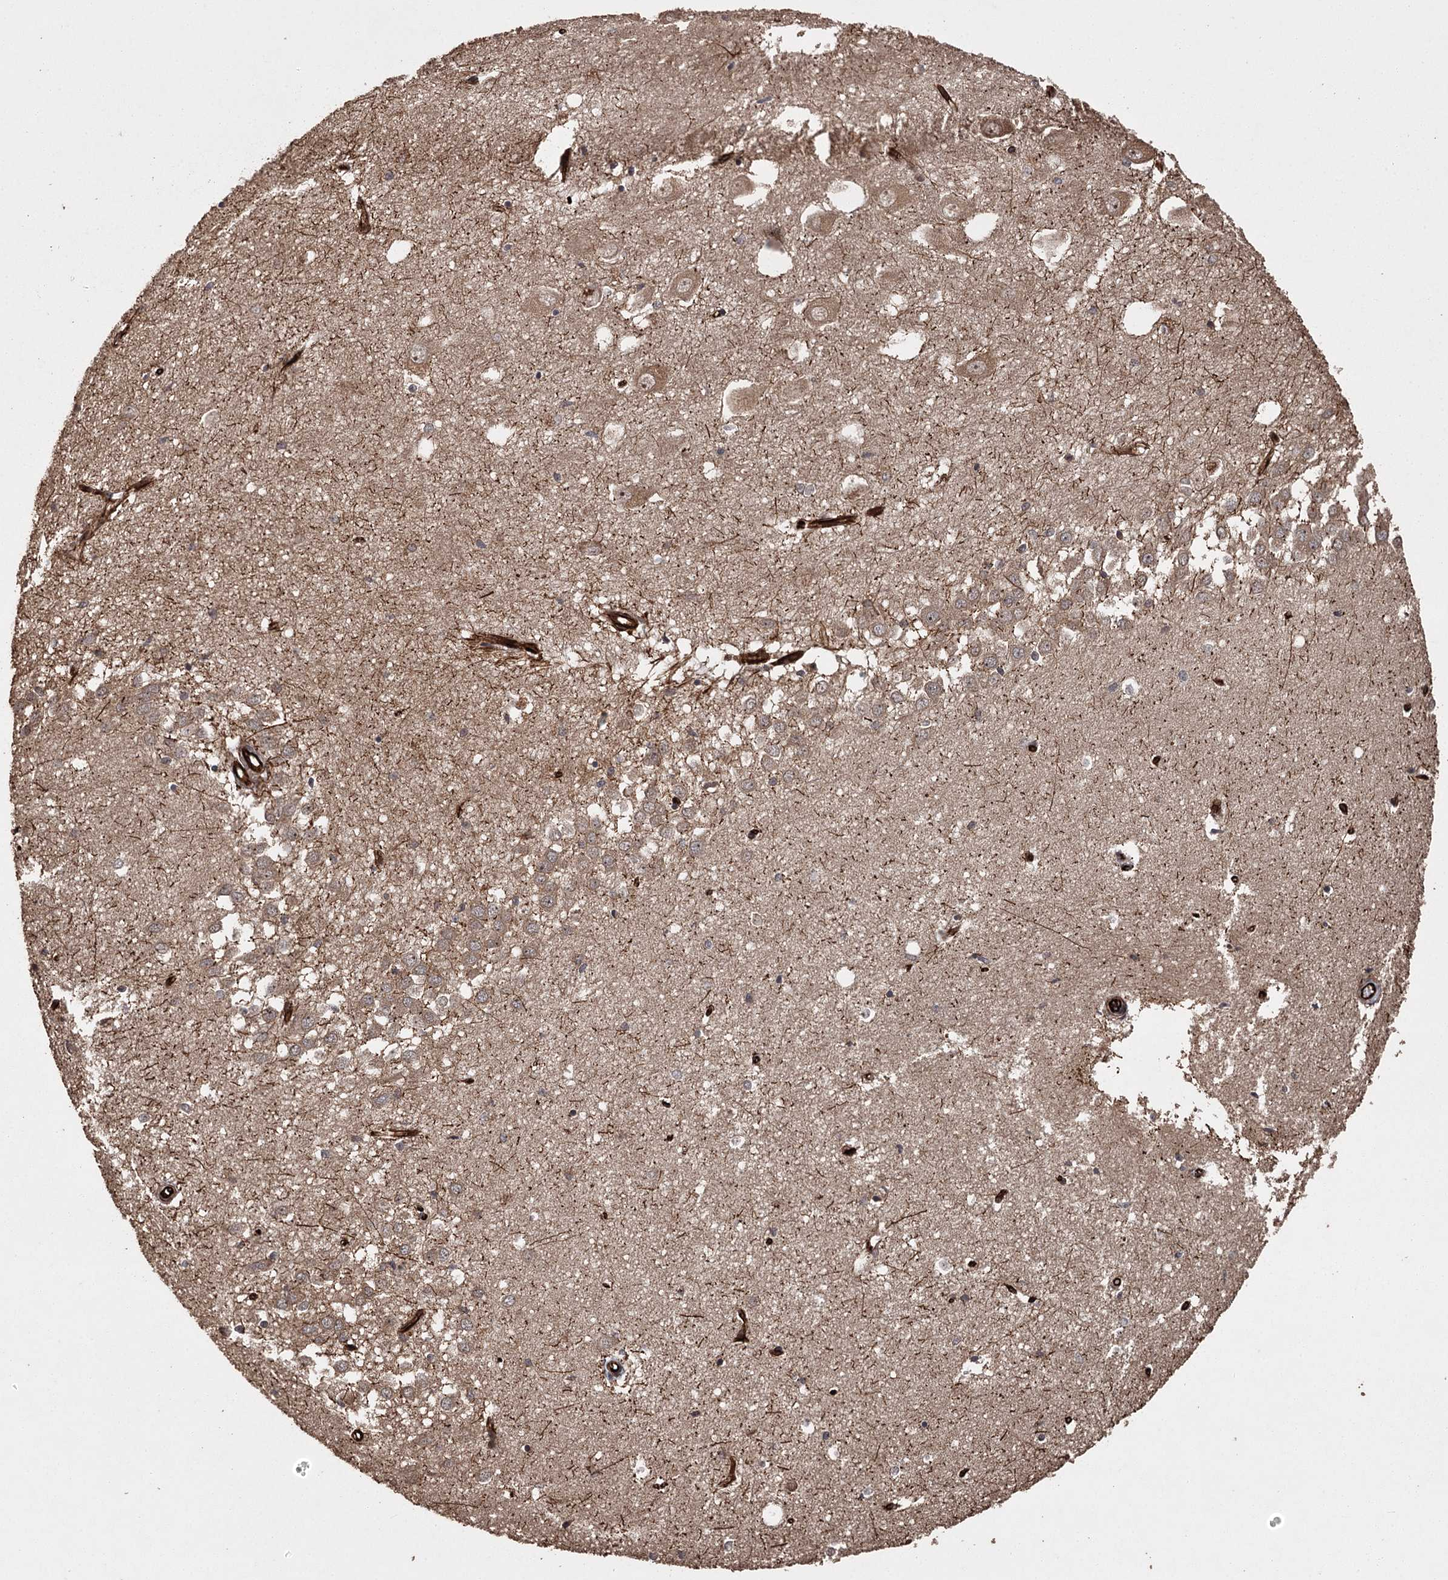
{"staining": {"intensity": "weak", "quantity": "<25%", "location": "cytoplasmic/membranous"}, "tissue": "hippocampus", "cell_type": "Glial cells", "image_type": "normal", "snomed": [{"axis": "morphology", "description": "Normal tissue, NOS"}, {"axis": "topography", "description": "Hippocampus"}], "caption": "The photomicrograph exhibits no staining of glial cells in normal hippocampus. The staining was performed using DAB to visualize the protein expression in brown, while the nuclei were stained in blue with hematoxylin (Magnification: 20x).", "gene": "RPAP3", "patient": {"sex": "female", "age": 64}}